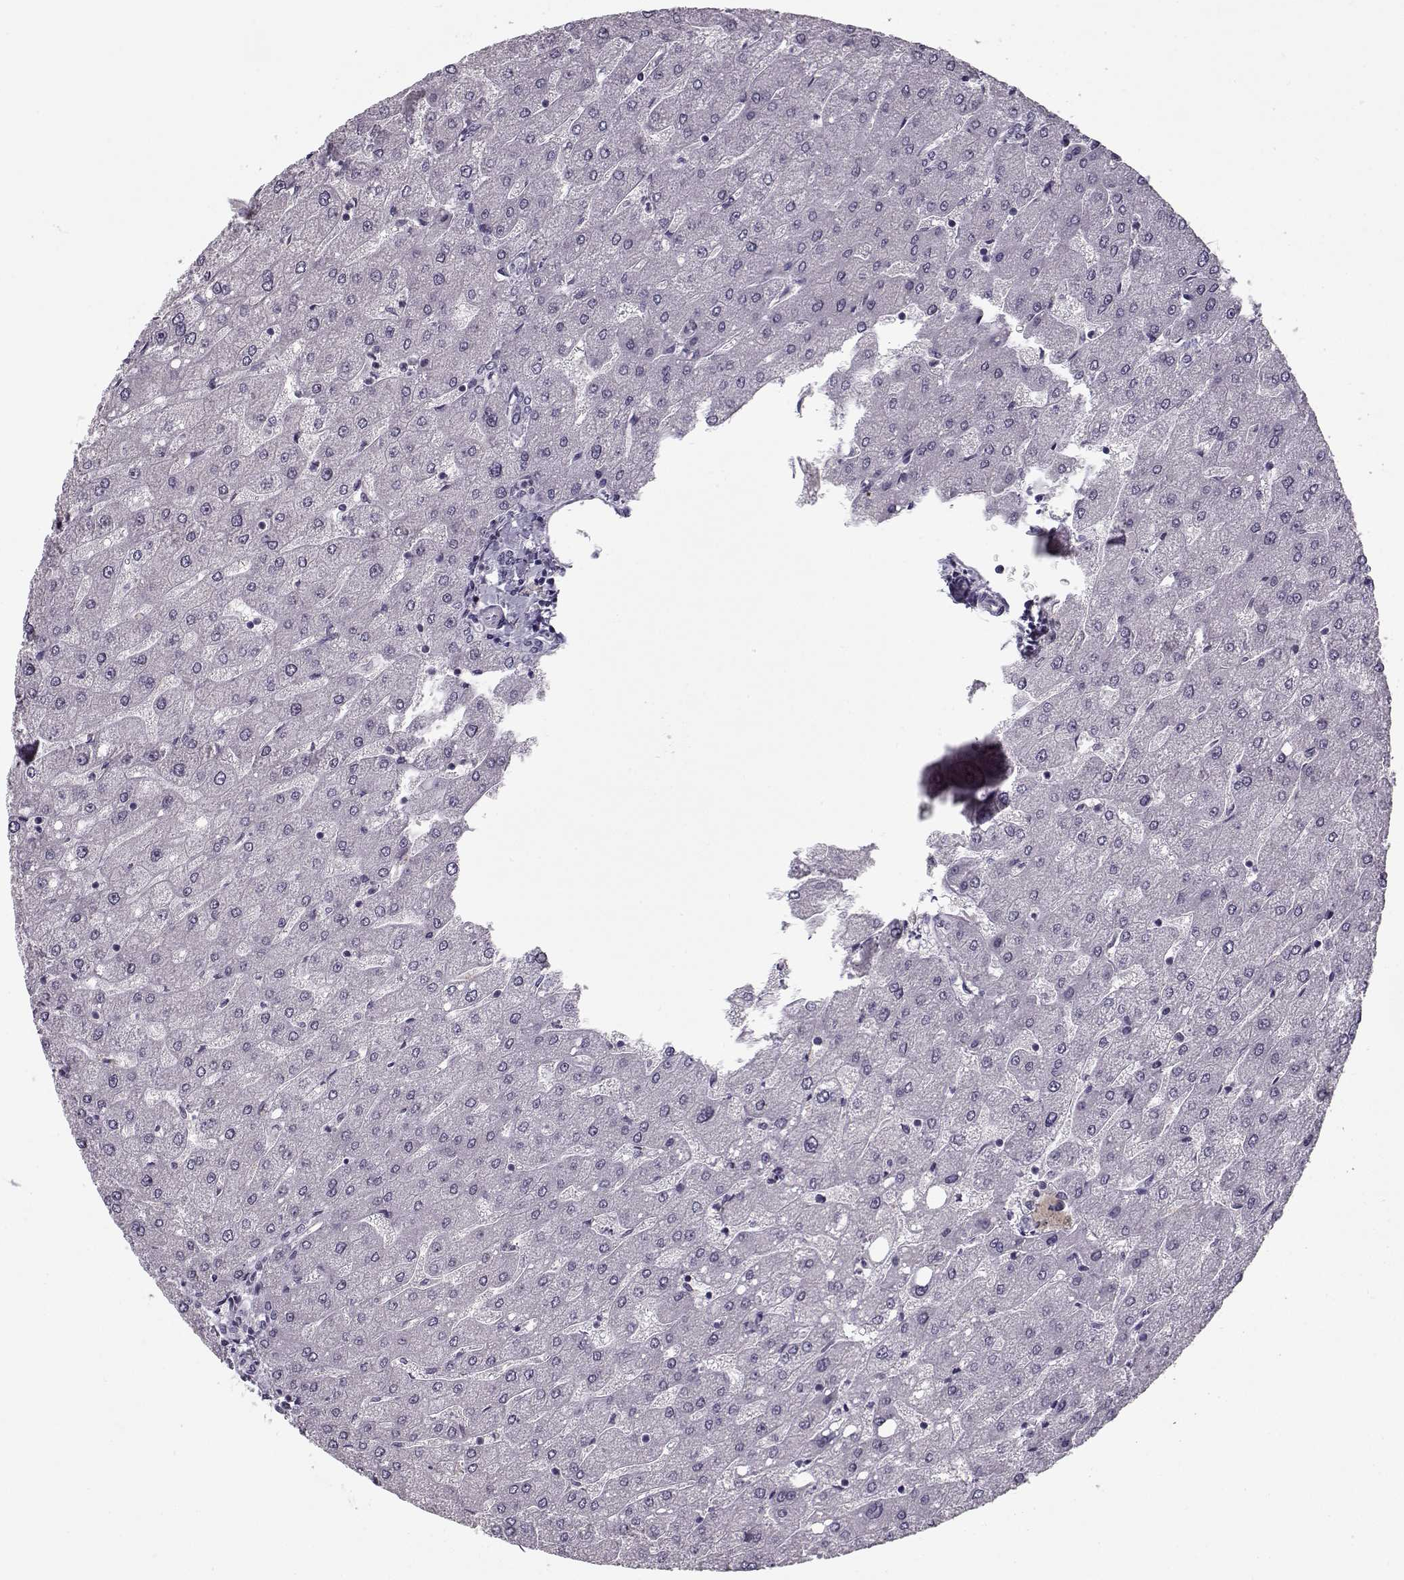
{"staining": {"intensity": "negative", "quantity": "none", "location": "none"}, "tissue": "liver", "cell_type": "Cholangiocytes", "image_type": "normal", "snomed": [{"axis": "morphology", "description": "Normal tissue, NOS"}, {"axis": "topography", "description": "Liver"}], "caption": "This is an immunohistochemistry photomicrograph of unremarkable liver. There is no positivity in cholangiocytes.", "gene": "RNF32", "patient": {"sex": "male", "age": 67}}